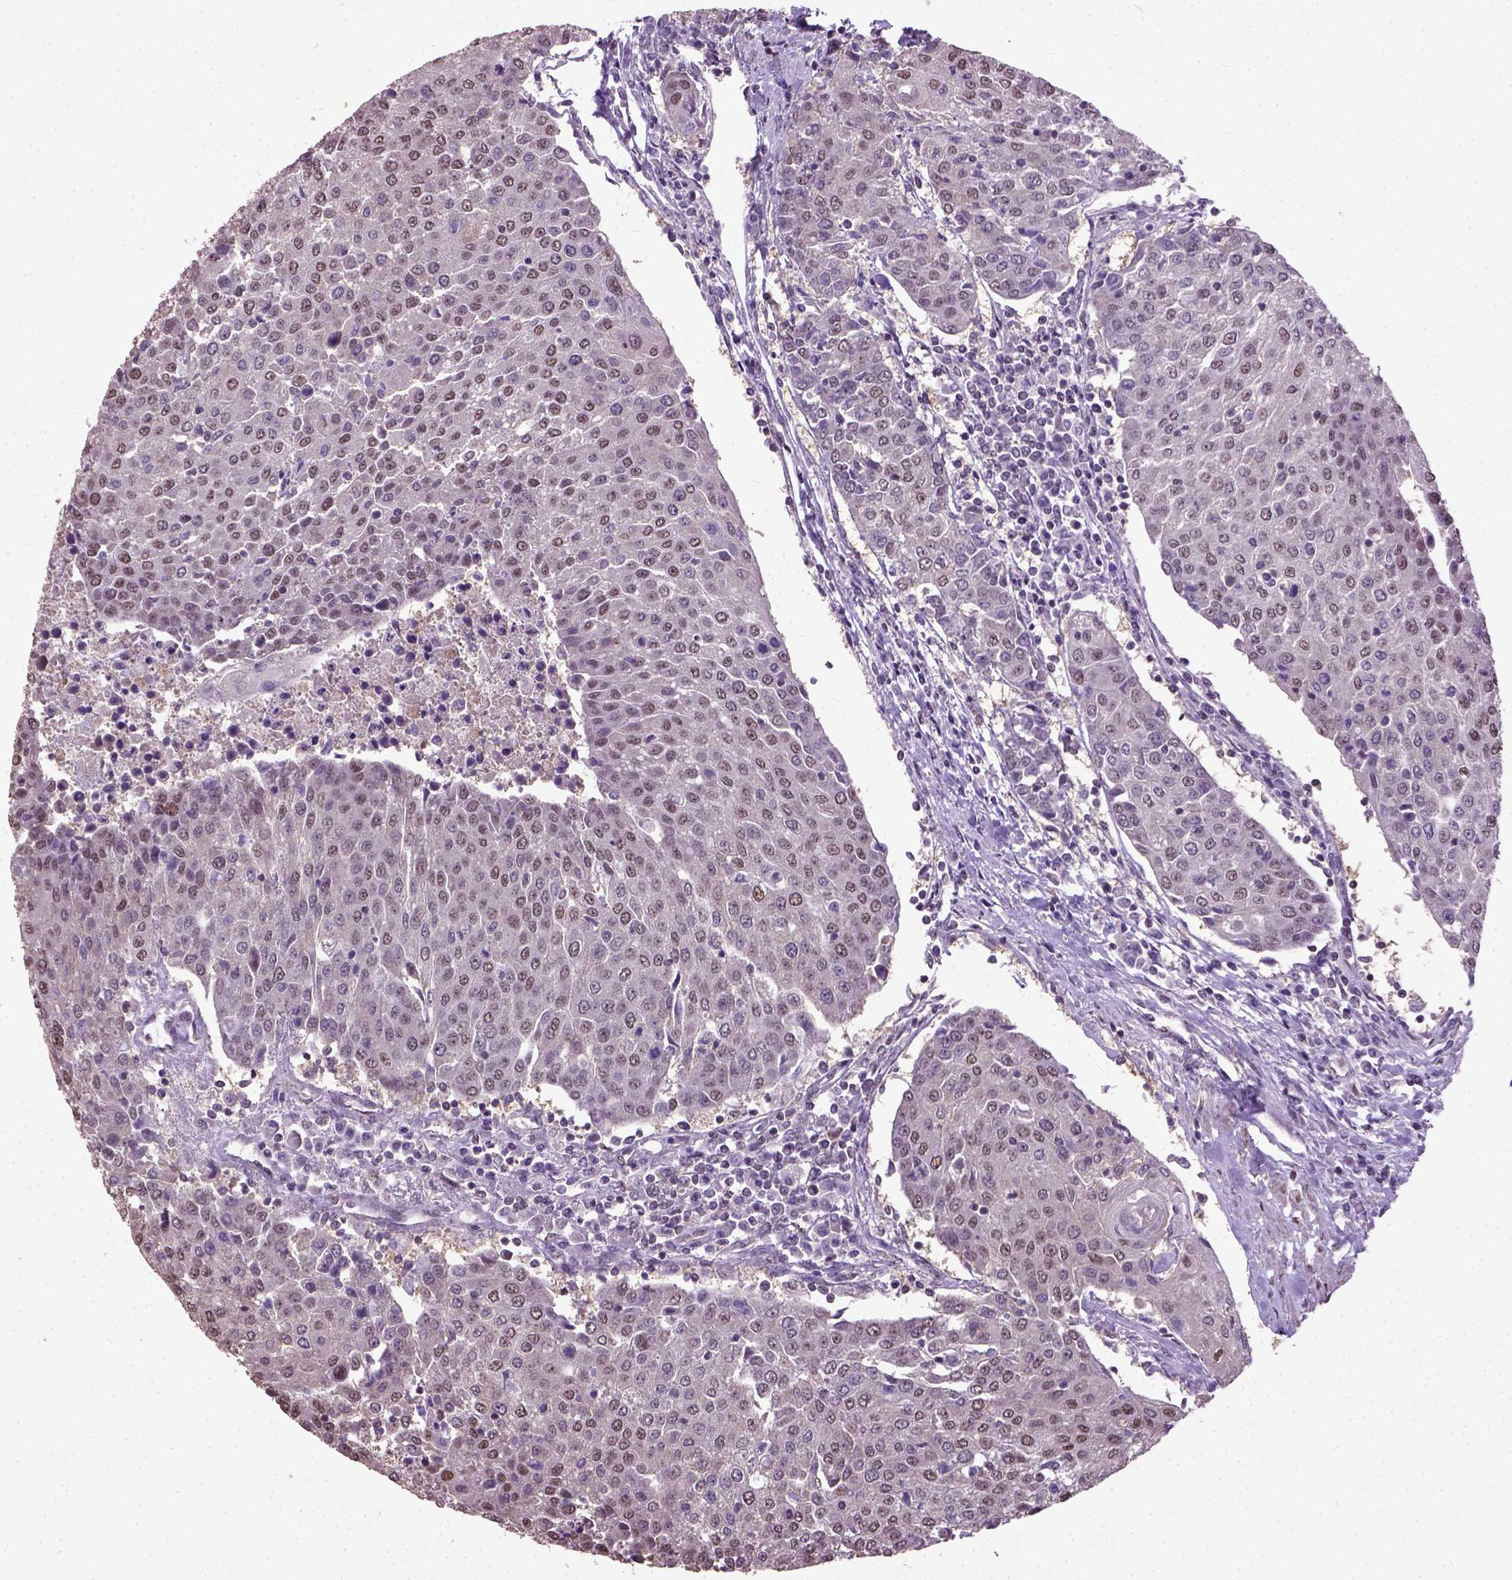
{"staining": {"intensity": "moderate", "quantity": ">75%", "location": "nuclear"}, "tissue": "urothelial cancer", "cell_type": "Tumor cells", "image_type": "cancer", "snomed": [{"axis": "morphology", "description": "Urothelial carcinoma, High grade"}, {"axis": "topography", "description": "Urinary bladder"}], "caption": "Tumor cells exhibit medium levels of moderate nuclear expression in approximately >75% of cells in urothelial cancer.", "gene": "UBA3", "patient": {"sex": "female", "age": 85}}